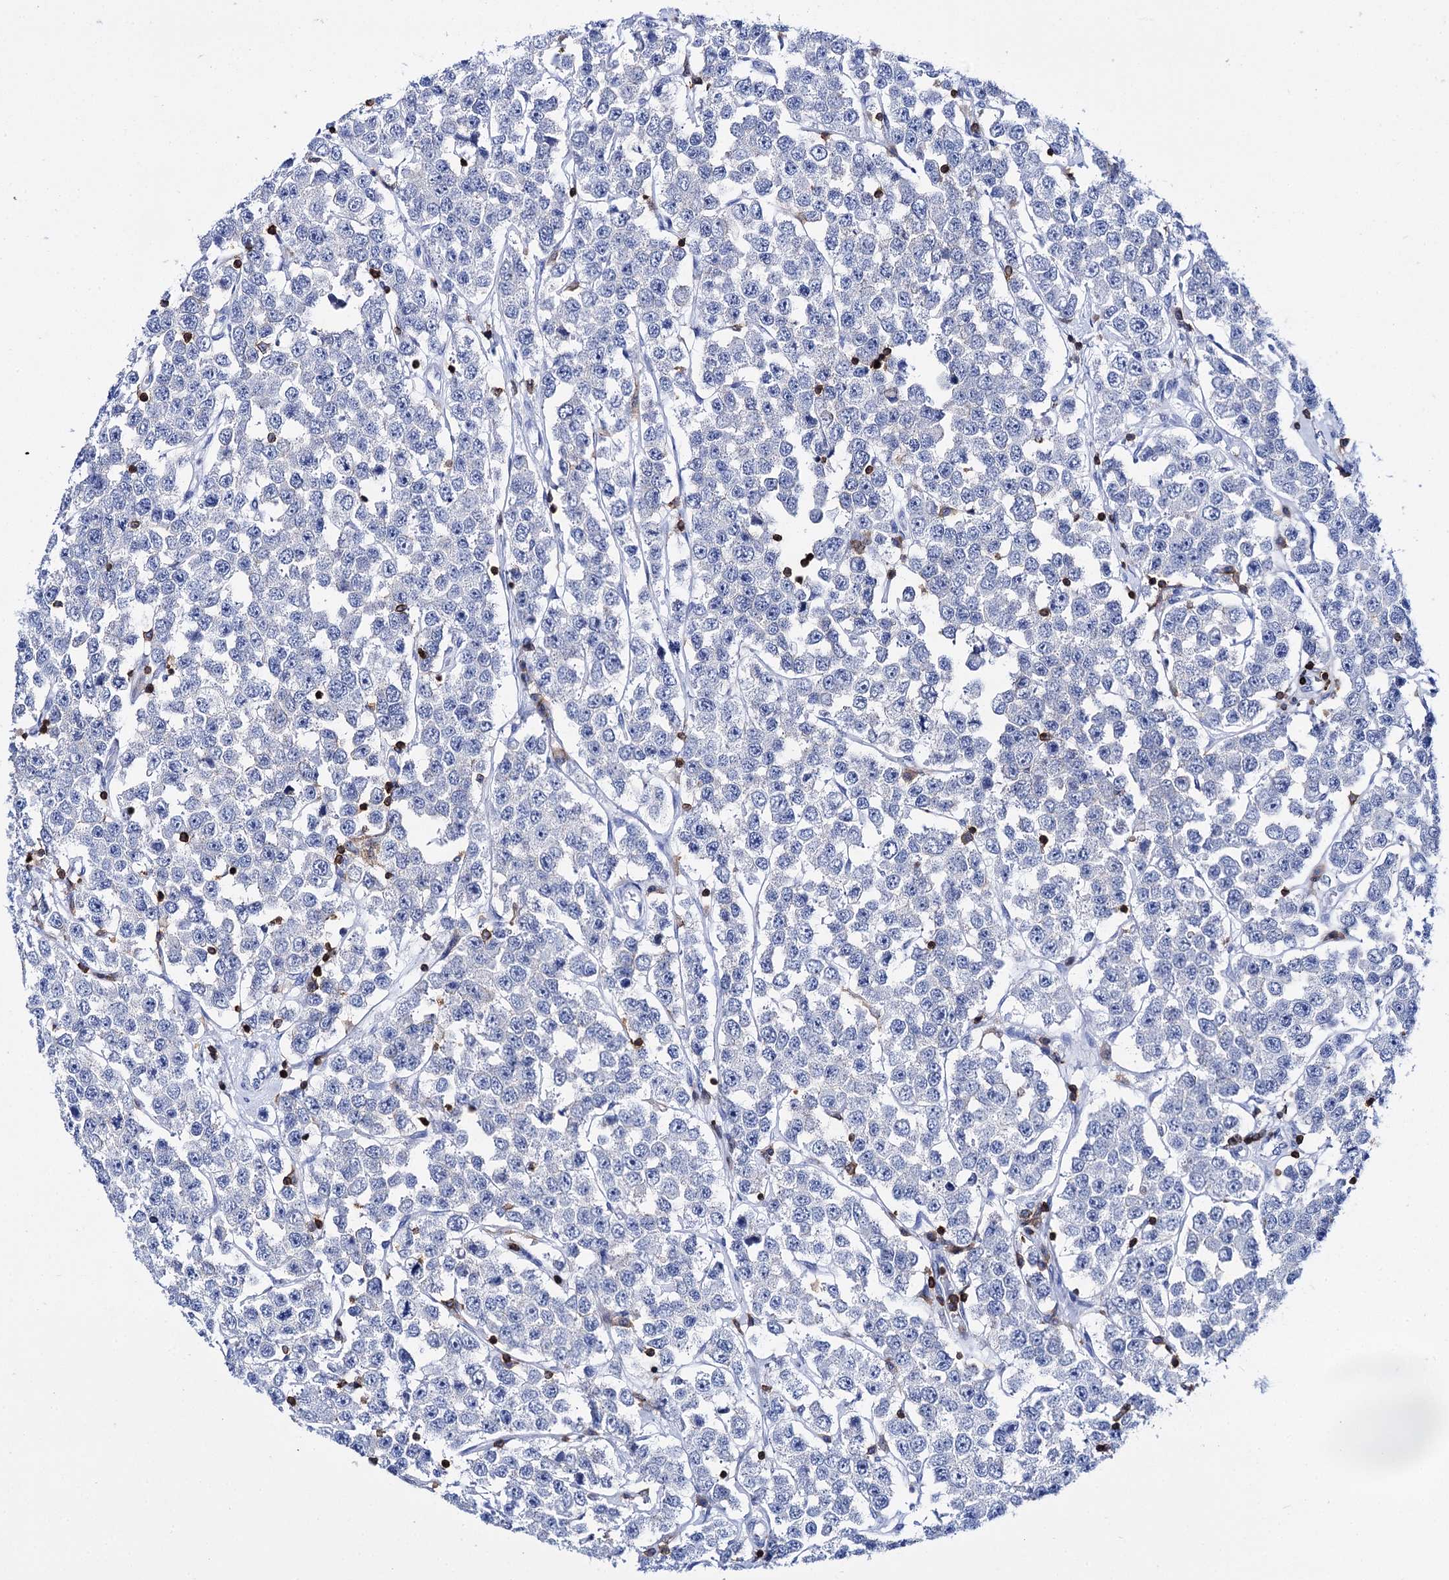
{"staining": {"intensity": "negative", "quantity": "none", "location": "none"}, "tissue": "testis cancer", "cell_type": "Tumor cells", "image_type": "cancer", "snomed": [{"axis": "morphology", "description": "Seminoma, NOS"}, {"axis": "topography", "description": "Testis"}], "caption": "Image shows no protein positivity in tumor cells of seminoma (testis) tissue.", "gene": "DEF6", "patient": {"sex": "male", "age": 28}}